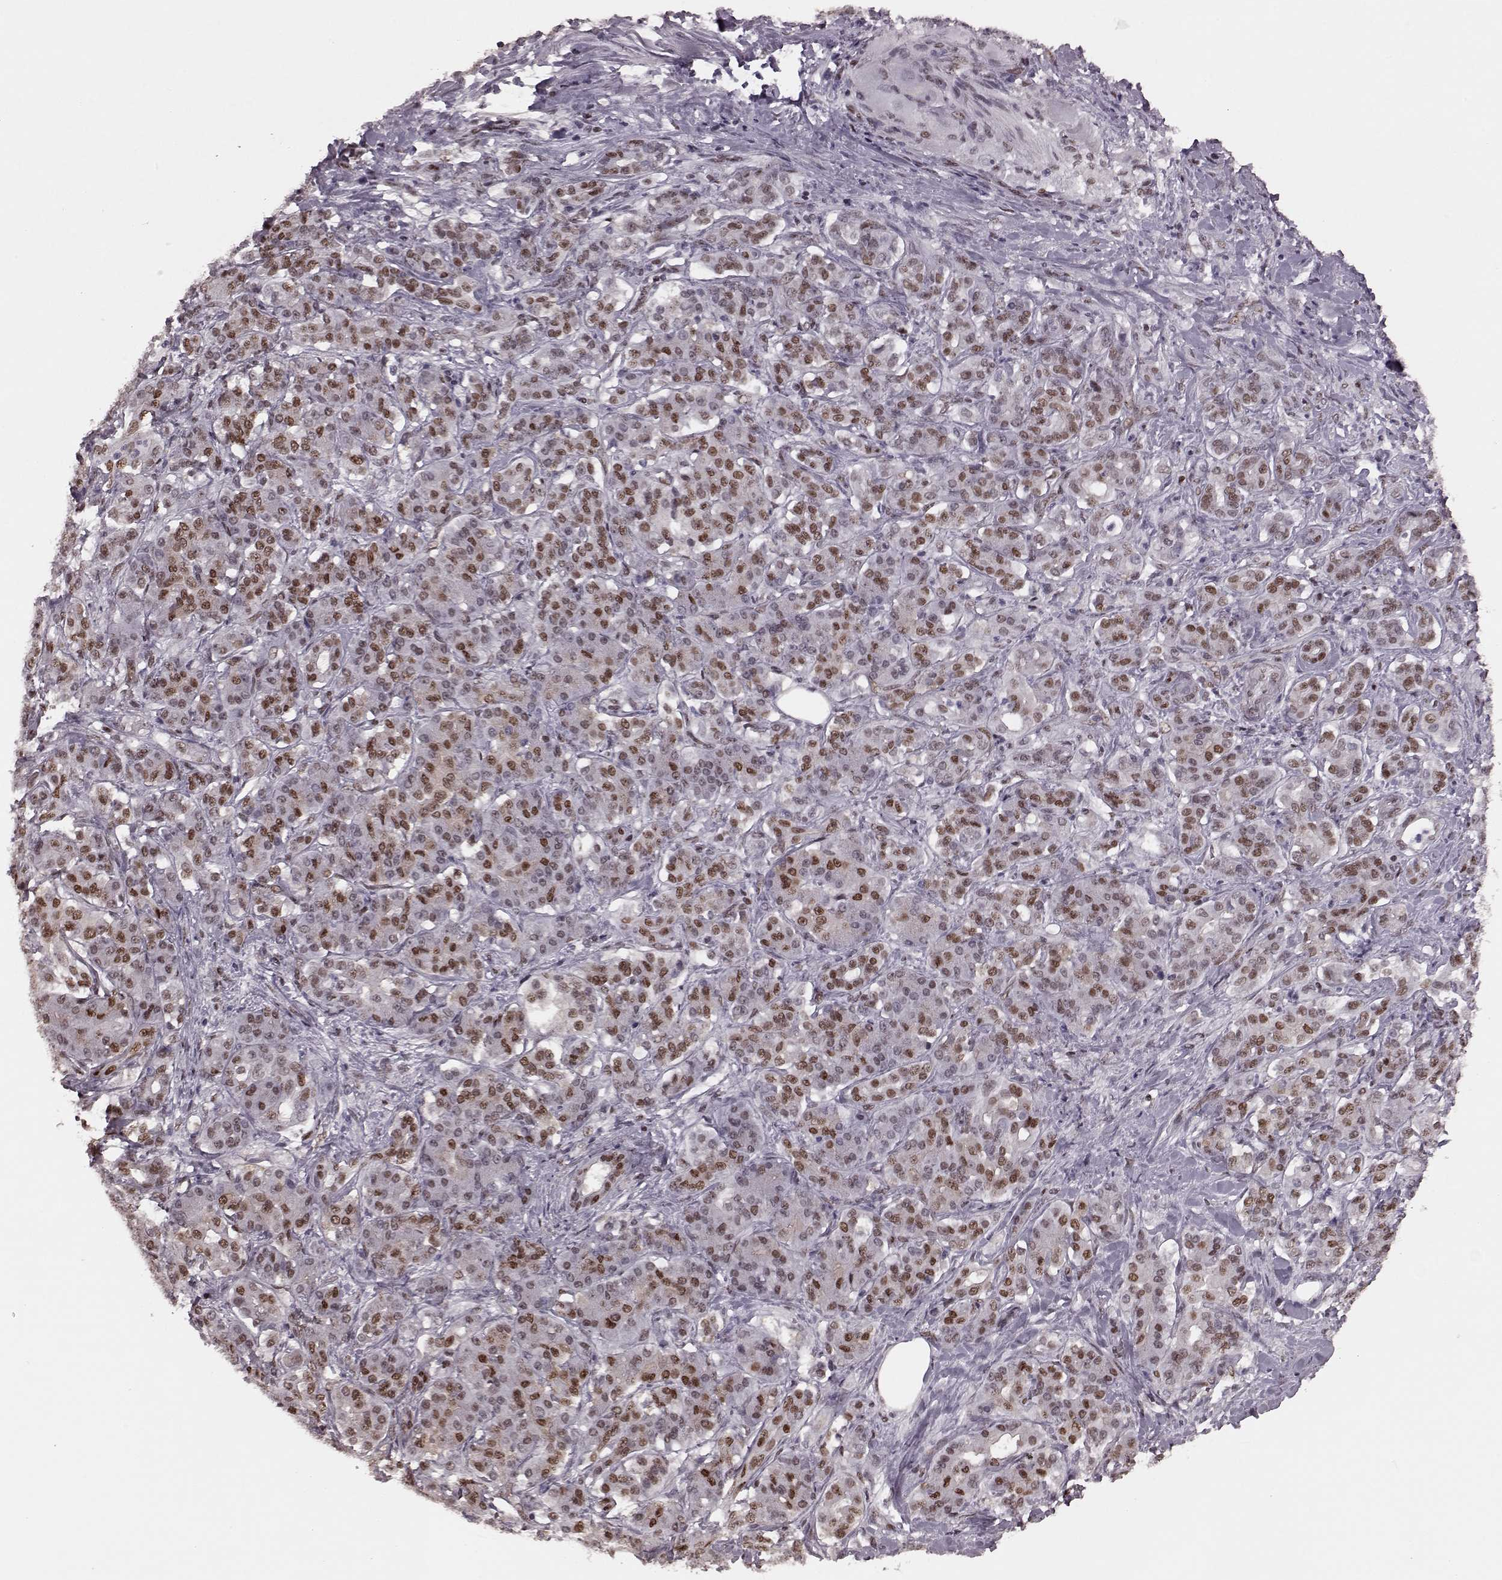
{"staining": {"intensity": "moderate", "quantity": ">75%", "location": "nuclear"}, "tissue": "pancreatic cancer", "cell_type": "Tumor cells", "image_type": "cancer", "snomed": [{"axis": "morphology", "description": "Normal tissue, NOS"}, {"axis": "morphology", "description": "Inflammation, NOS"}, {"axis": "morphology", "description": "Adenocarcinoma, NOS"}, {"axis": "topography", "description": "Pancreas"}], "caption": "The photomicrograph displays immunohistochemical staining of pancreatic cancer. There is moderate nuclear staining is appreciated in about >75% of tumor cells. (Brightfield microscopy of DAB IHC at high magnification).", "gene": "NR2C1", "patient": {"sex": "male", "age": 57}}